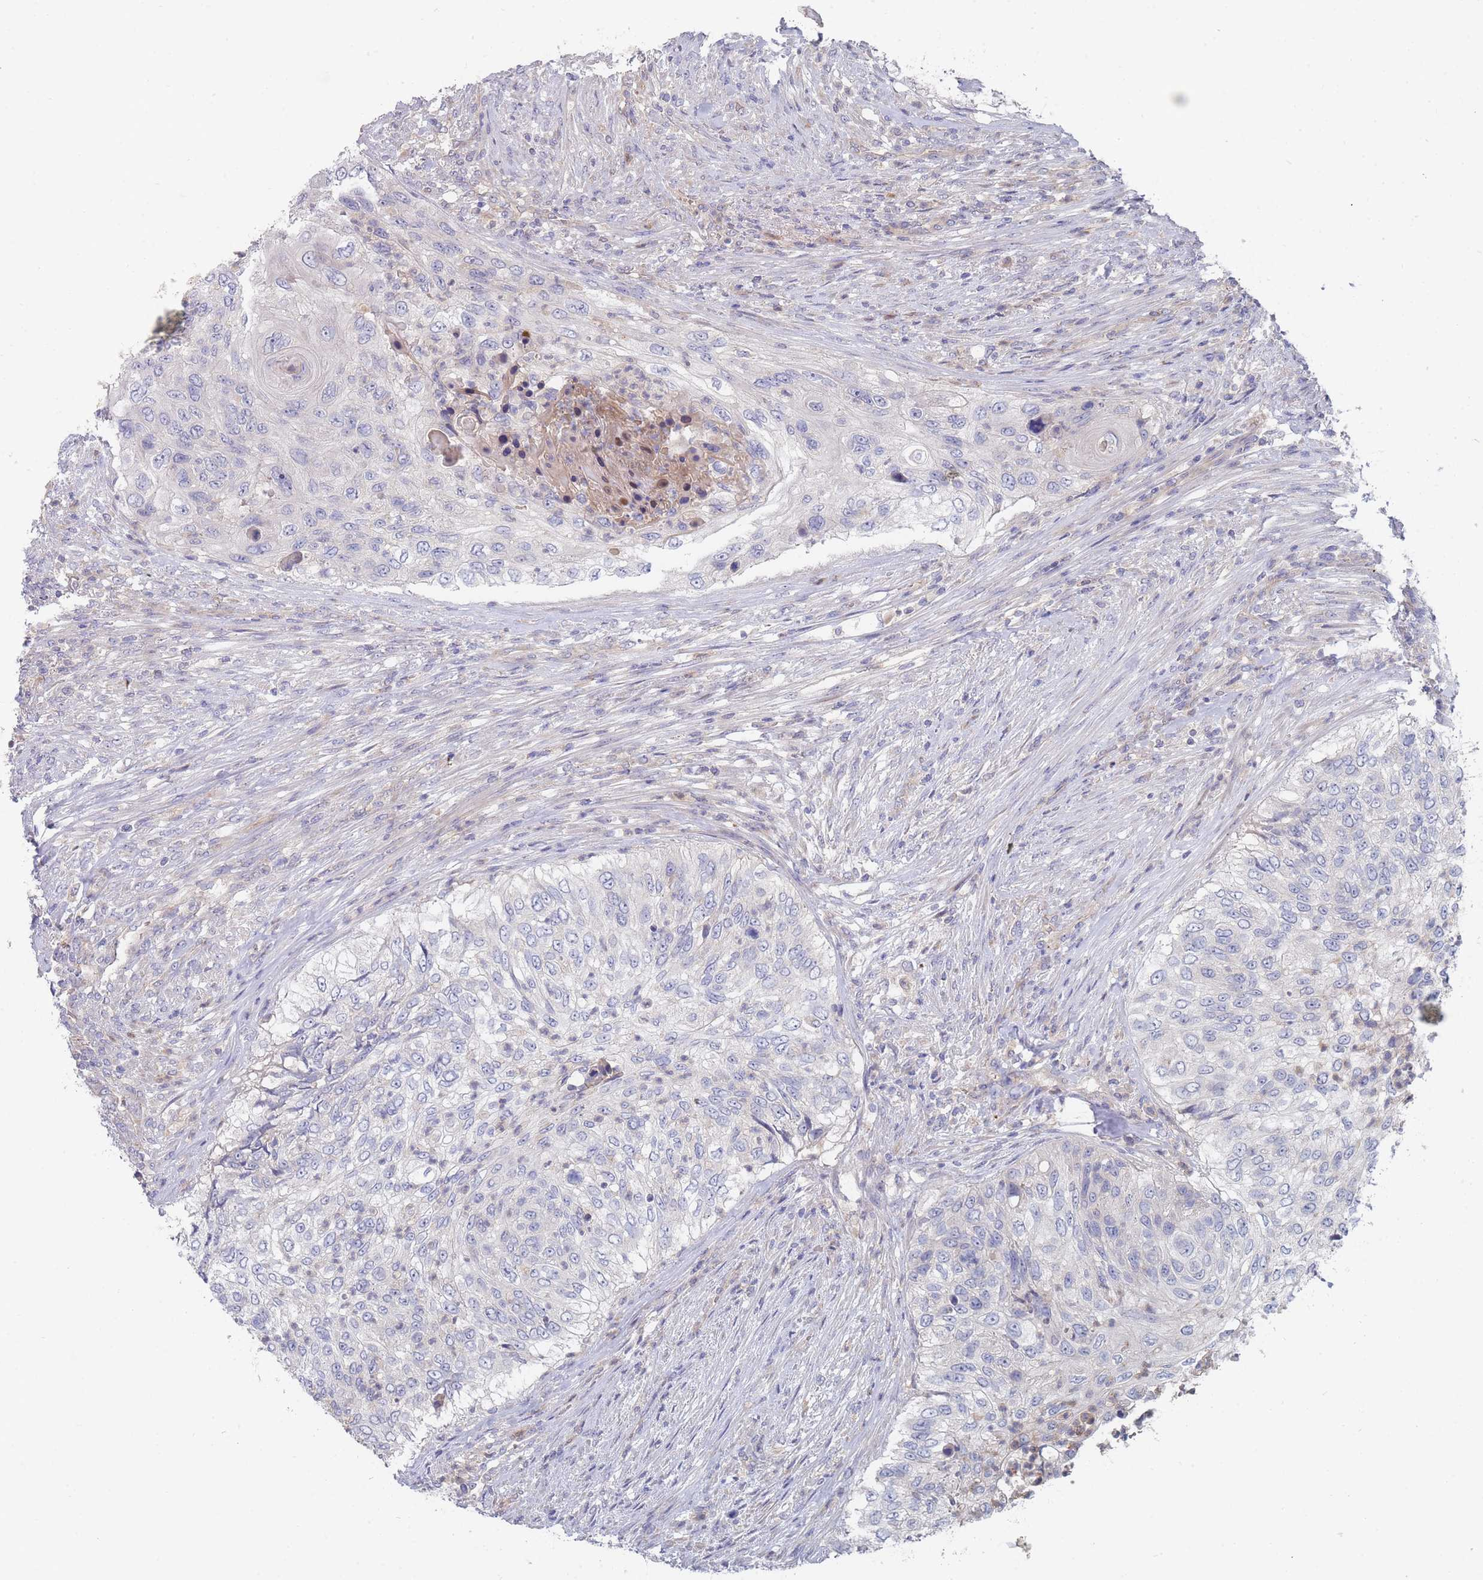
{"staining": {"intensity": "negative", "quantity": "none", "location": "none"}, "tissue": "urothelial cancer", "cell_type": "Tumor cells", "image_type": "cancer", "snomed": [{"axis": "morphology", "description": "Urothelial carcinoma, High grade"}, {"axis": "topography", "description": "Urinary bladder"}], "caption": "Immunohistochemistry (IHC) image of neoplastic tissue: human urothelial carcinoma (high-grade) stained with DAB demonstrates no significant protein expression in tumor cells.", "gene": "NUB1", "patient": {"sex": "female", "age": 60}}